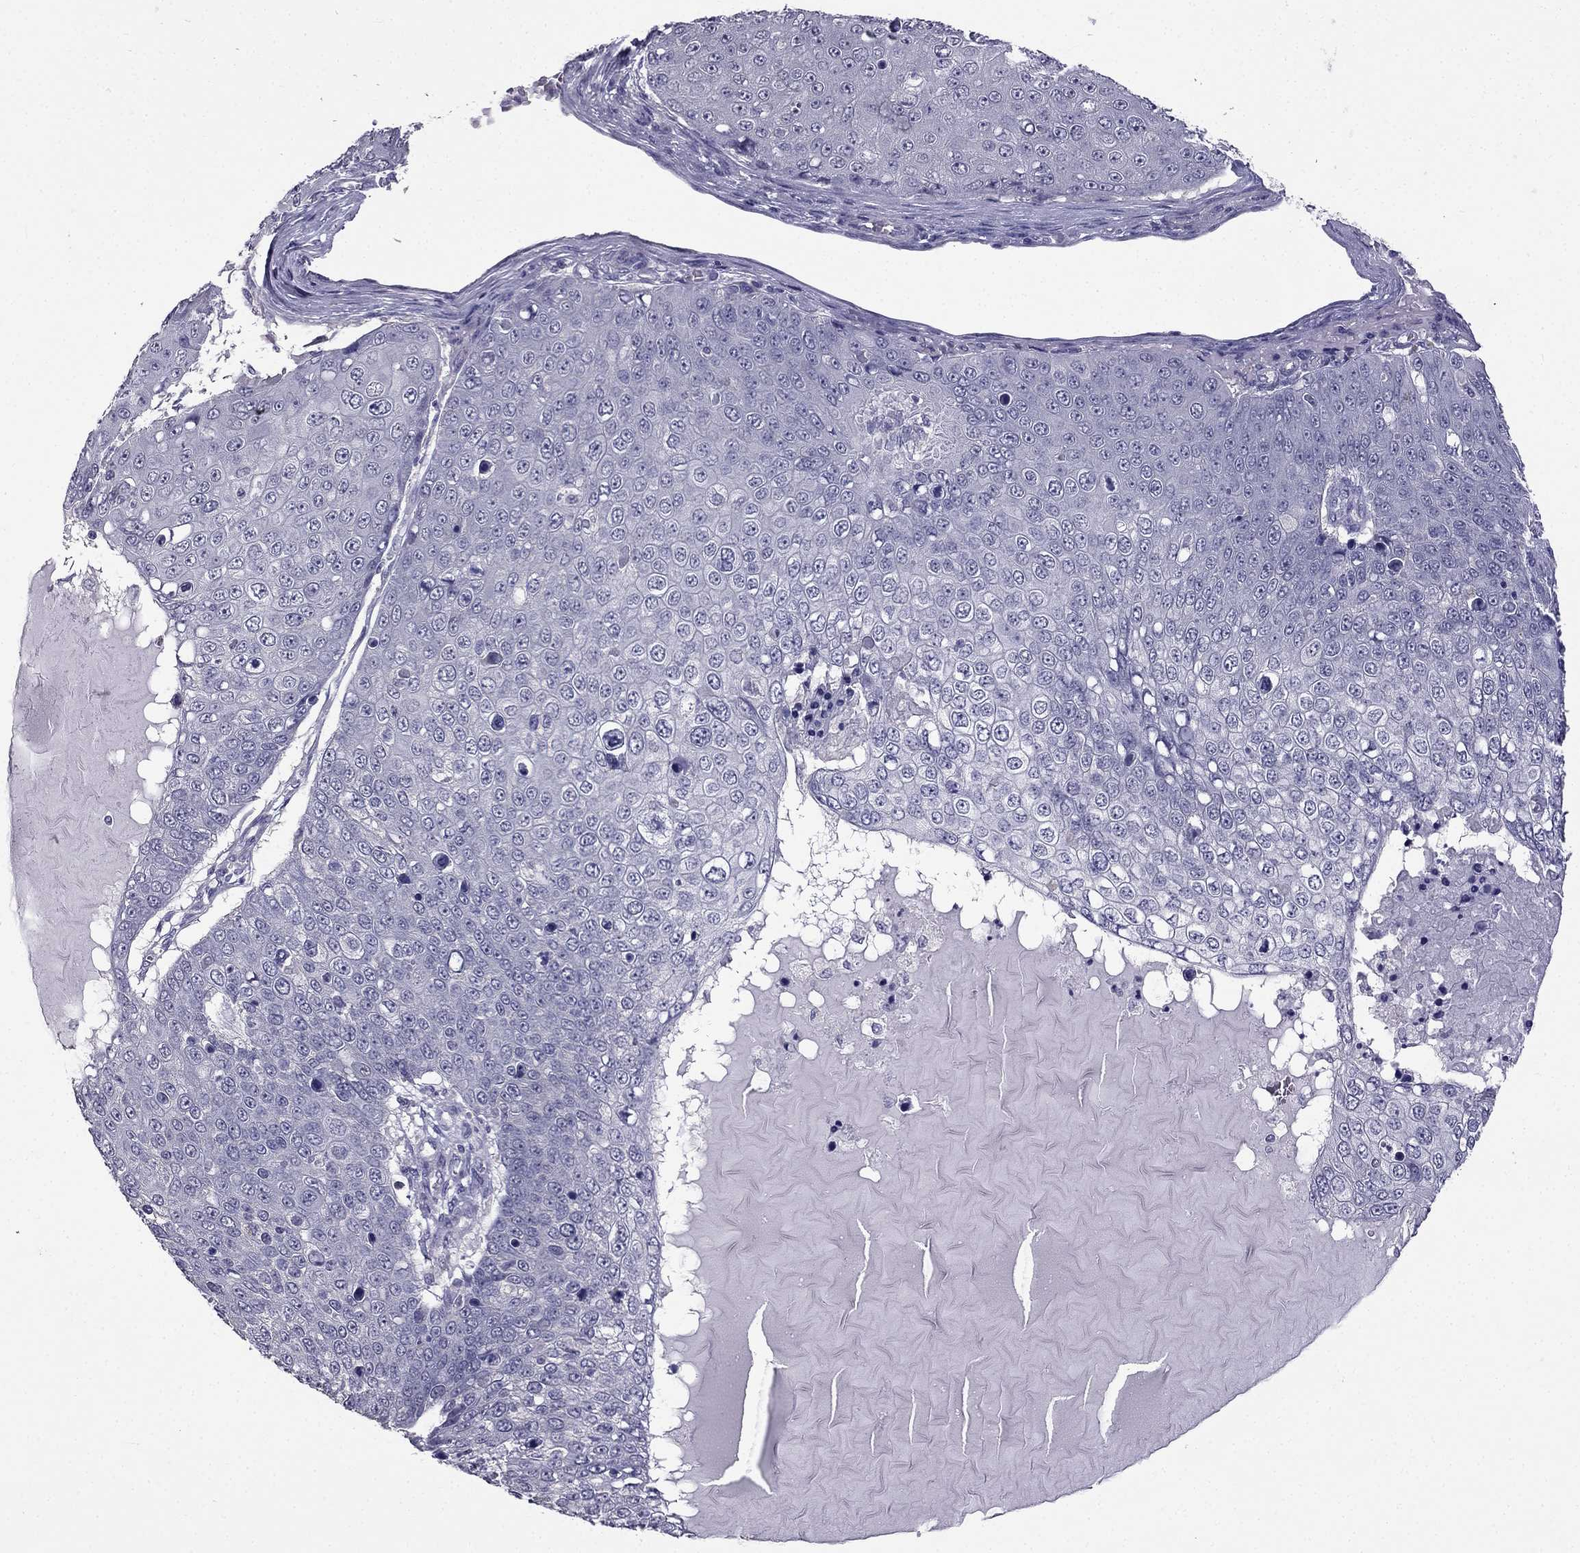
{"staining": {"intensity": "negative", "quantity": "none", "location": "none"}, "tissue": "skin cancer", "cell_type": "Tumor cells", "image_type": "cancer", "snomed": [{"axis": "morphology", "description": "Squamous cell carcinoma, NOS"}, {"axis": "topography", "description": "Skin"}], "caption": "An immunohistochemistry micrograph of skin squamous cell carcinoma is shown. There is no staining in tumor cells of skin squamous cell carcinoma.", "gene": "HSFX1", "patient": {"sex": "male", "age": 71}}